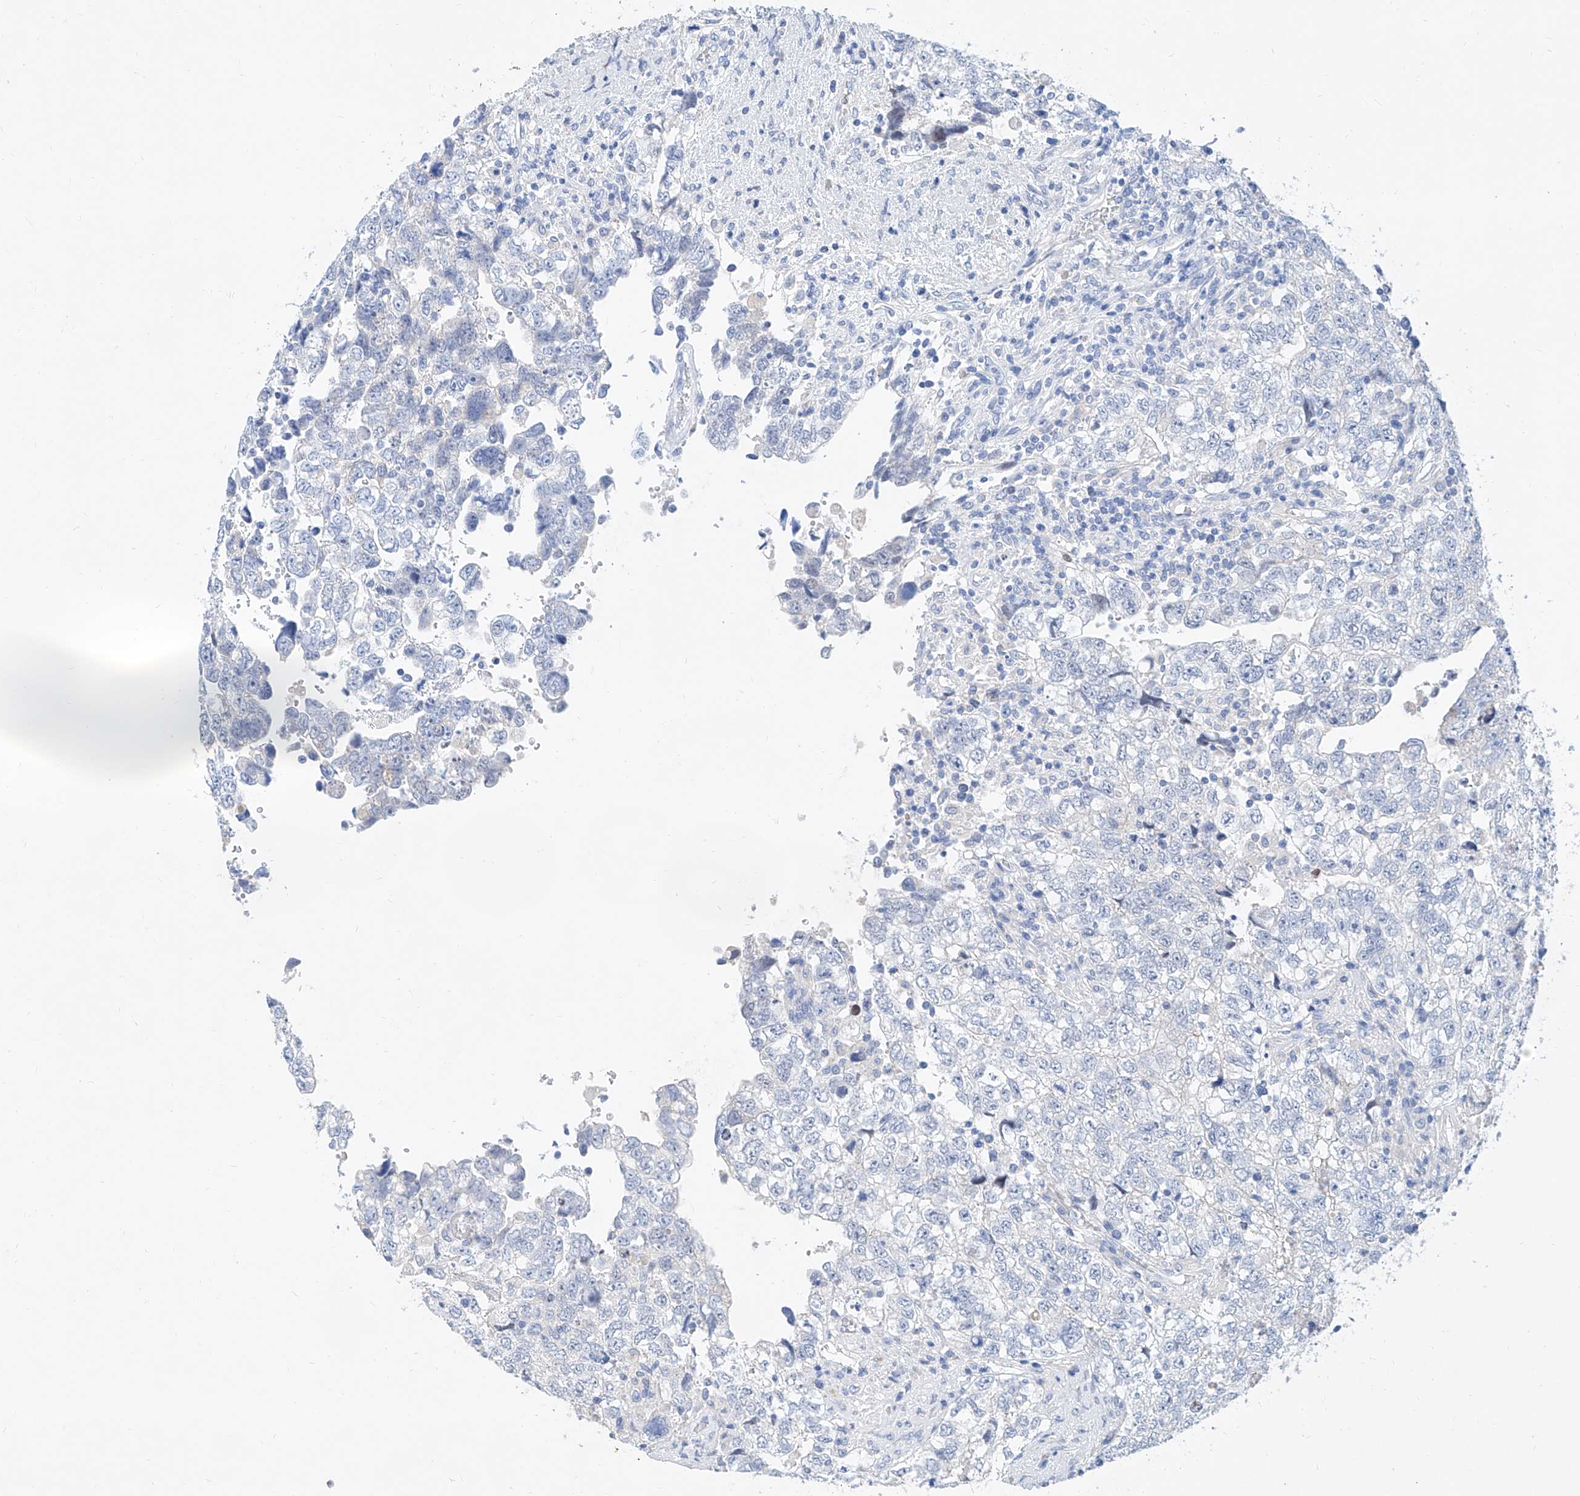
{"staining": {"intensity": "negative", "quantity": "none", "location": "none"}, "tissue": "testis cancer", "cell_type": "Tumor cells", "image_type": "cancer", "snomed": [{"axis": "morphology", "description": "Carcinoma, Embryonal, NOS"}, {"axis": "topography", "description": "Testis"}], "caption": "A micrograph of human testis embryonal carcinoma is negative for staining in tumor cells. (DAB (3,3'-diaminobenzidine) immunohistochemistry (IHC) with hematoxylin counter stain).", "gene": "SLC25A29", "patient": {"sex": "male", "age": 37}}